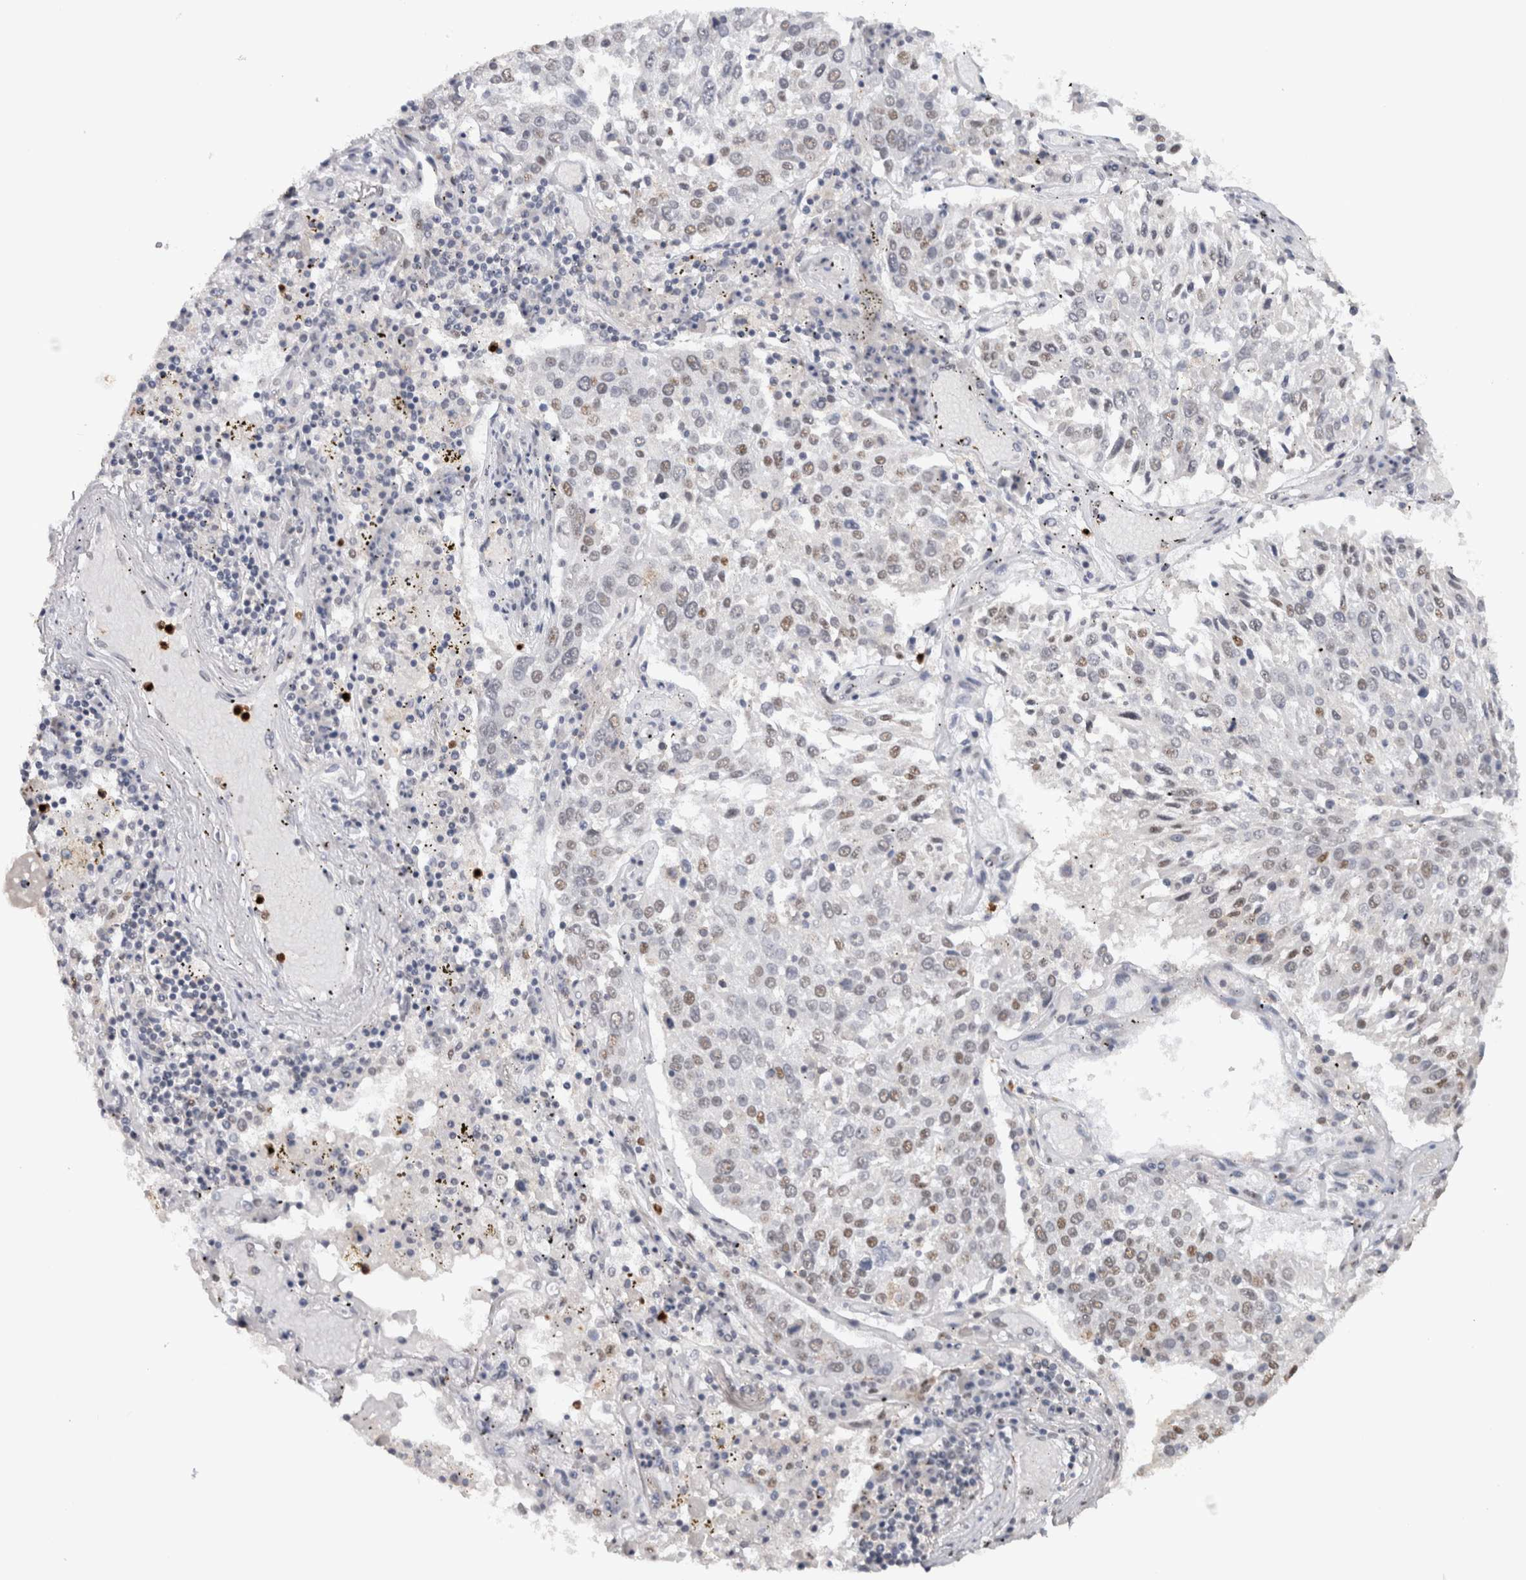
{"staining": {"intensity": "weak", "quantity": "<25%", "location": "nuclear"}, "tissue": "lung cancer", "cell_type": "Tumor cells", "image_type": "cancer", "snomed": [{"axis": "morphology", "description": "Squamous cell carcinoma, NOS"}, {"axis": "topography", "description": "Lung"}], "caption": "High magnification brightfield microscopy of squamous cell carcinoma (lung) stained with DAB (3,3'-diaminobenzidine) (brown) and counterstained with hematoxylin (blue): tumor cells show no significant expression. (DAB IHC with hematoxylin counter stain).", "gene": "RPS6KA2", "patient": {"sex": "male", "age": 65}}